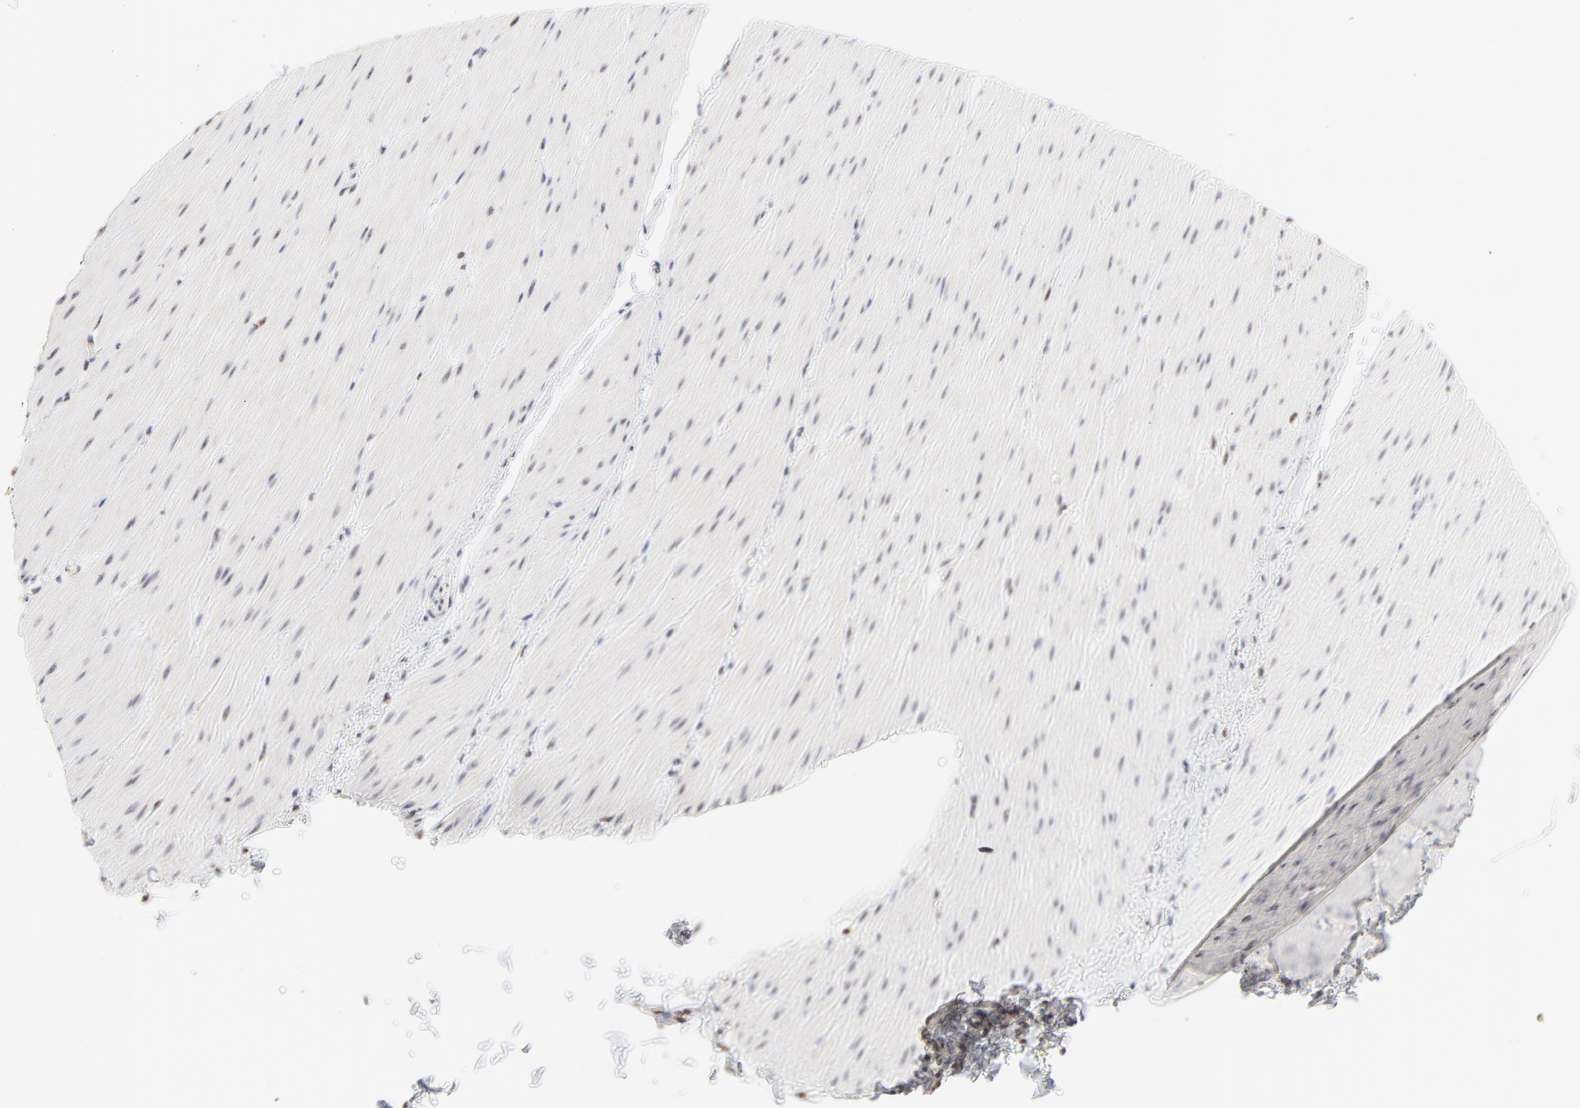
{"staining": {"intensity": "negative", "quantity": "none", "location": "none"}, "tissue": "smooth muscle", "cell_type": "Smooth muscle cells", "image_type": "normal", "snomed": [{"axis": "morphology", "description": "Normal tissue, NOS"}, {"axis": "topography", "description": "Smooth muscle"}, {"axis": "topography", "description": "Colon"}], "caption": "This is a photomicrograph of immunohistochemistry staining of benign smooth muscle, which shows no positivity in smooth muscle cells. (Stains: DAB (3,3'-diaminobenzidine) immunohistochemistry (IHC) with hematoxylin counter stain, Microscopy: brightfield microscopy at high magnification).", "gene": "NFIL3", "patient": {"sex": "male", "age": 67}}